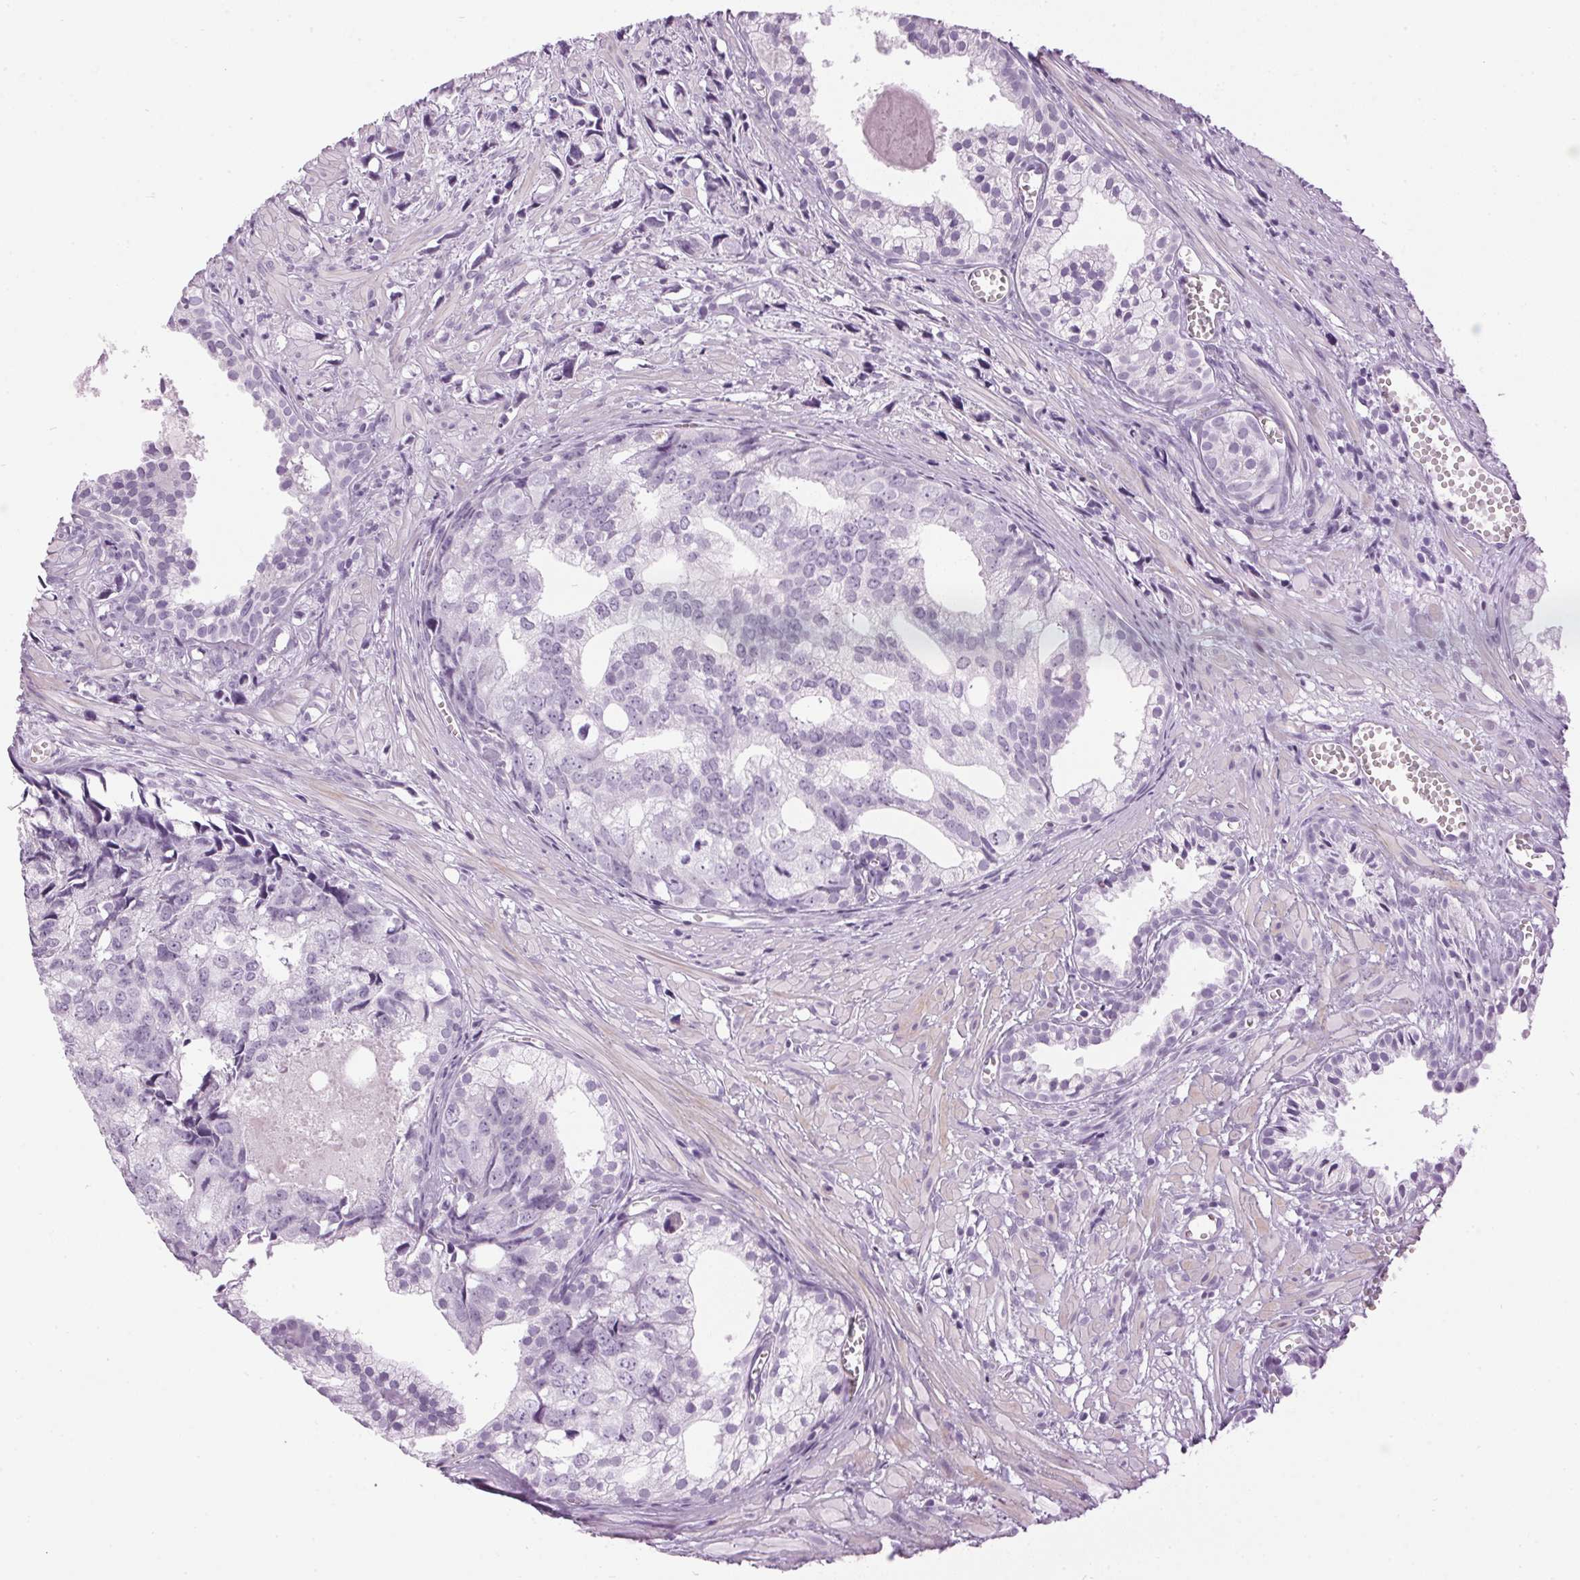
{"staining": {"intensity": "negative", "quantity": "none", "location": "none"}, "tissue": "prostate cancer", "cell_type": "Tumor cells", "image_type": "cancer", "snomed": [{"axis": "morphology", "description": "Adenocarcinoma, High grade"}, {"axis": "topography", "description": "Prostate"}], "caption": "A high-resolution image shows immunohistochemistry staining of high-grade adenocarcinoma (prostate), which reveals no significant expression in tumor cells.", "gene": "SP7", "patient": {"sex": "male", "age": 58}}